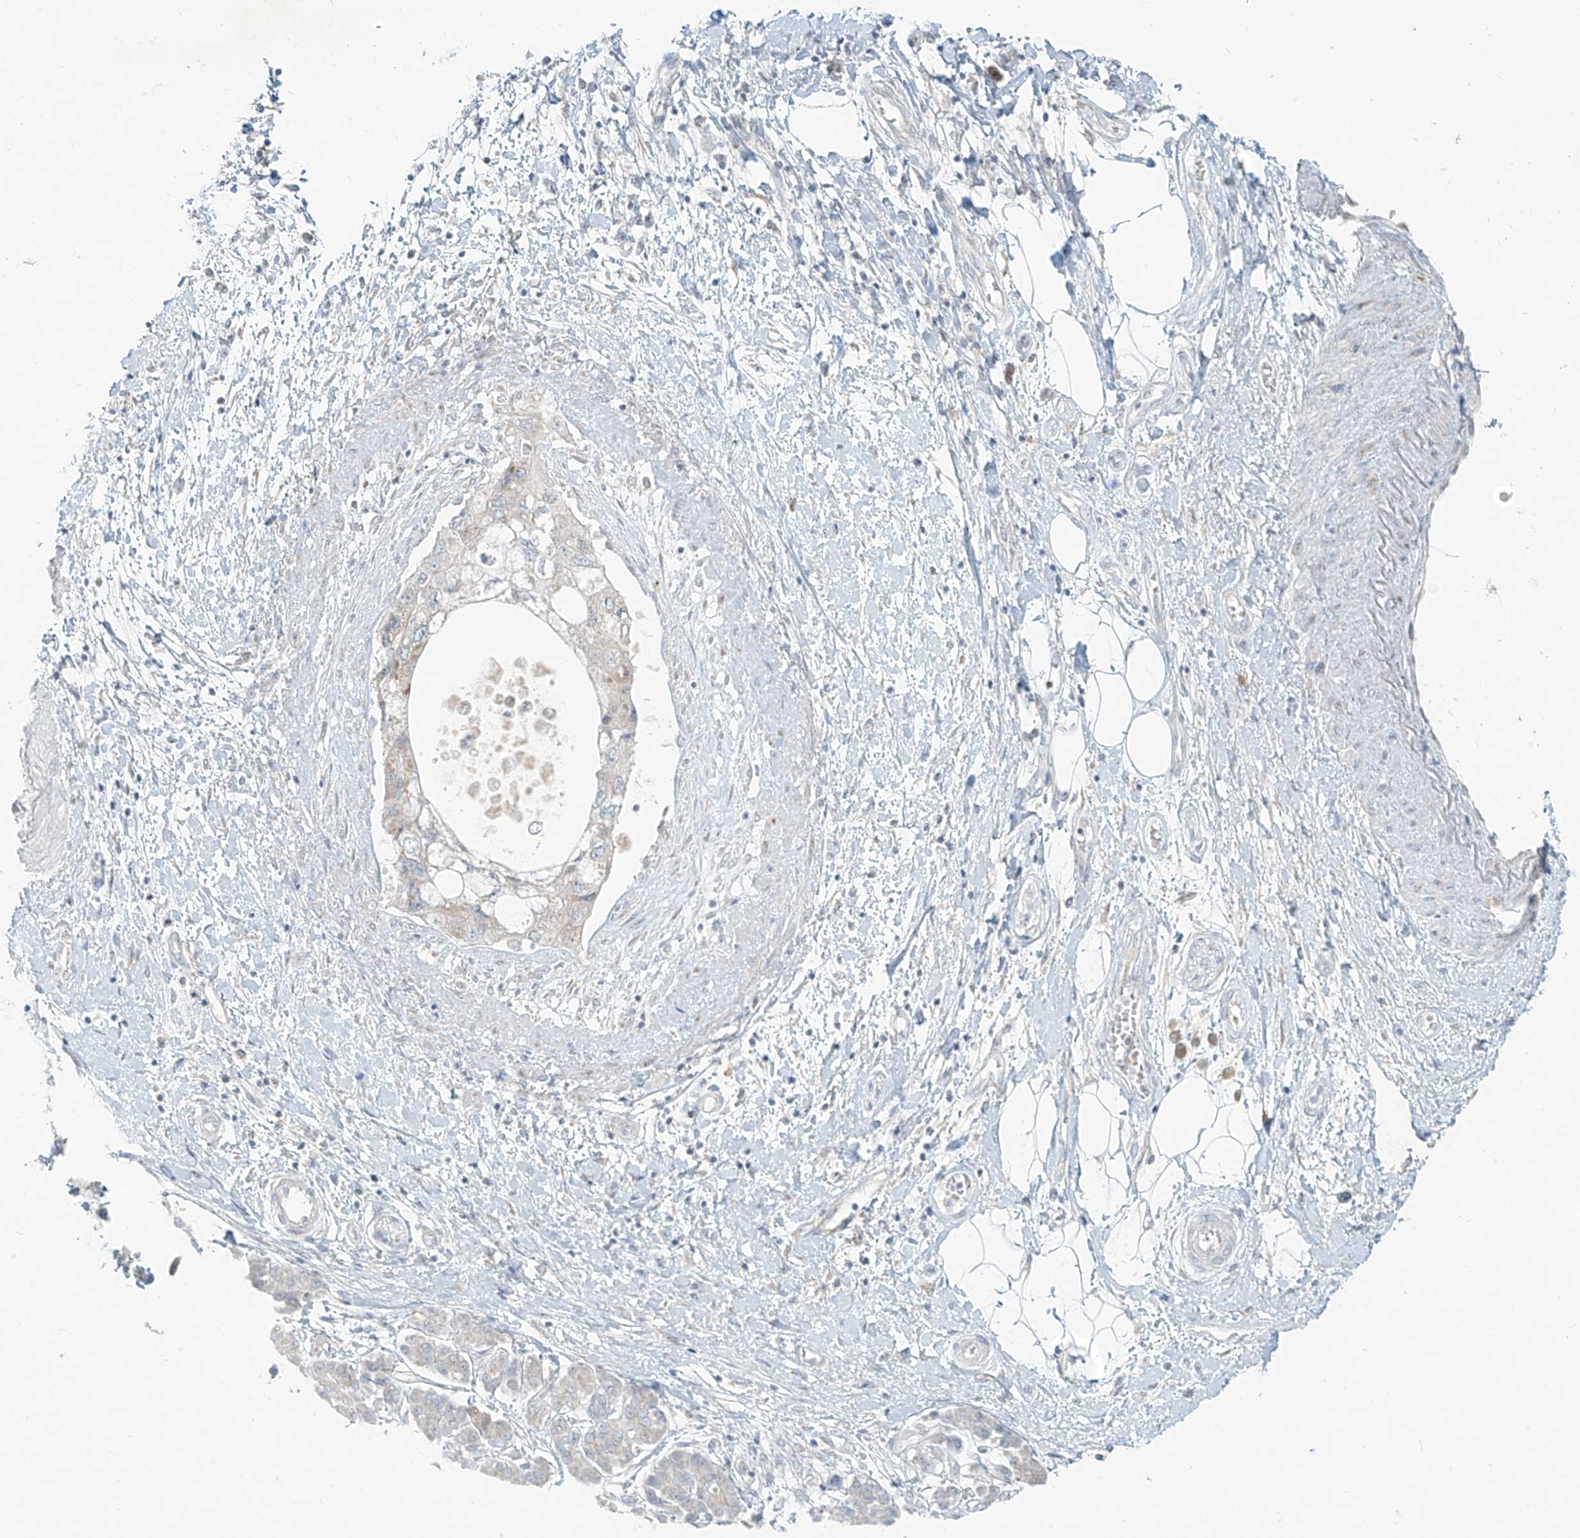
{"staining": {"intensity": "negative", "quantity": "none", "location": "none"}, "tissue": "pancreatic cancer", "cell_type": "Tumor cells", "image_type": "cancer", "snomed": [{"axis": "morphology", "description": "Adenocarcinoma, NOS"}, {"axis": "topography", "description": "Pancreas"}], "caption": "Tumor cells are negative for protein expression in human pancreatic cancer. Brightfield microscopy of immunohistochemistry stained with DAB (3,3'-diaminobenzidine) (brown) and hematoxylin (blue), captured at high magnification.", "gene": "C2orf42", "patient": {"sex": "female", "age": 73}}